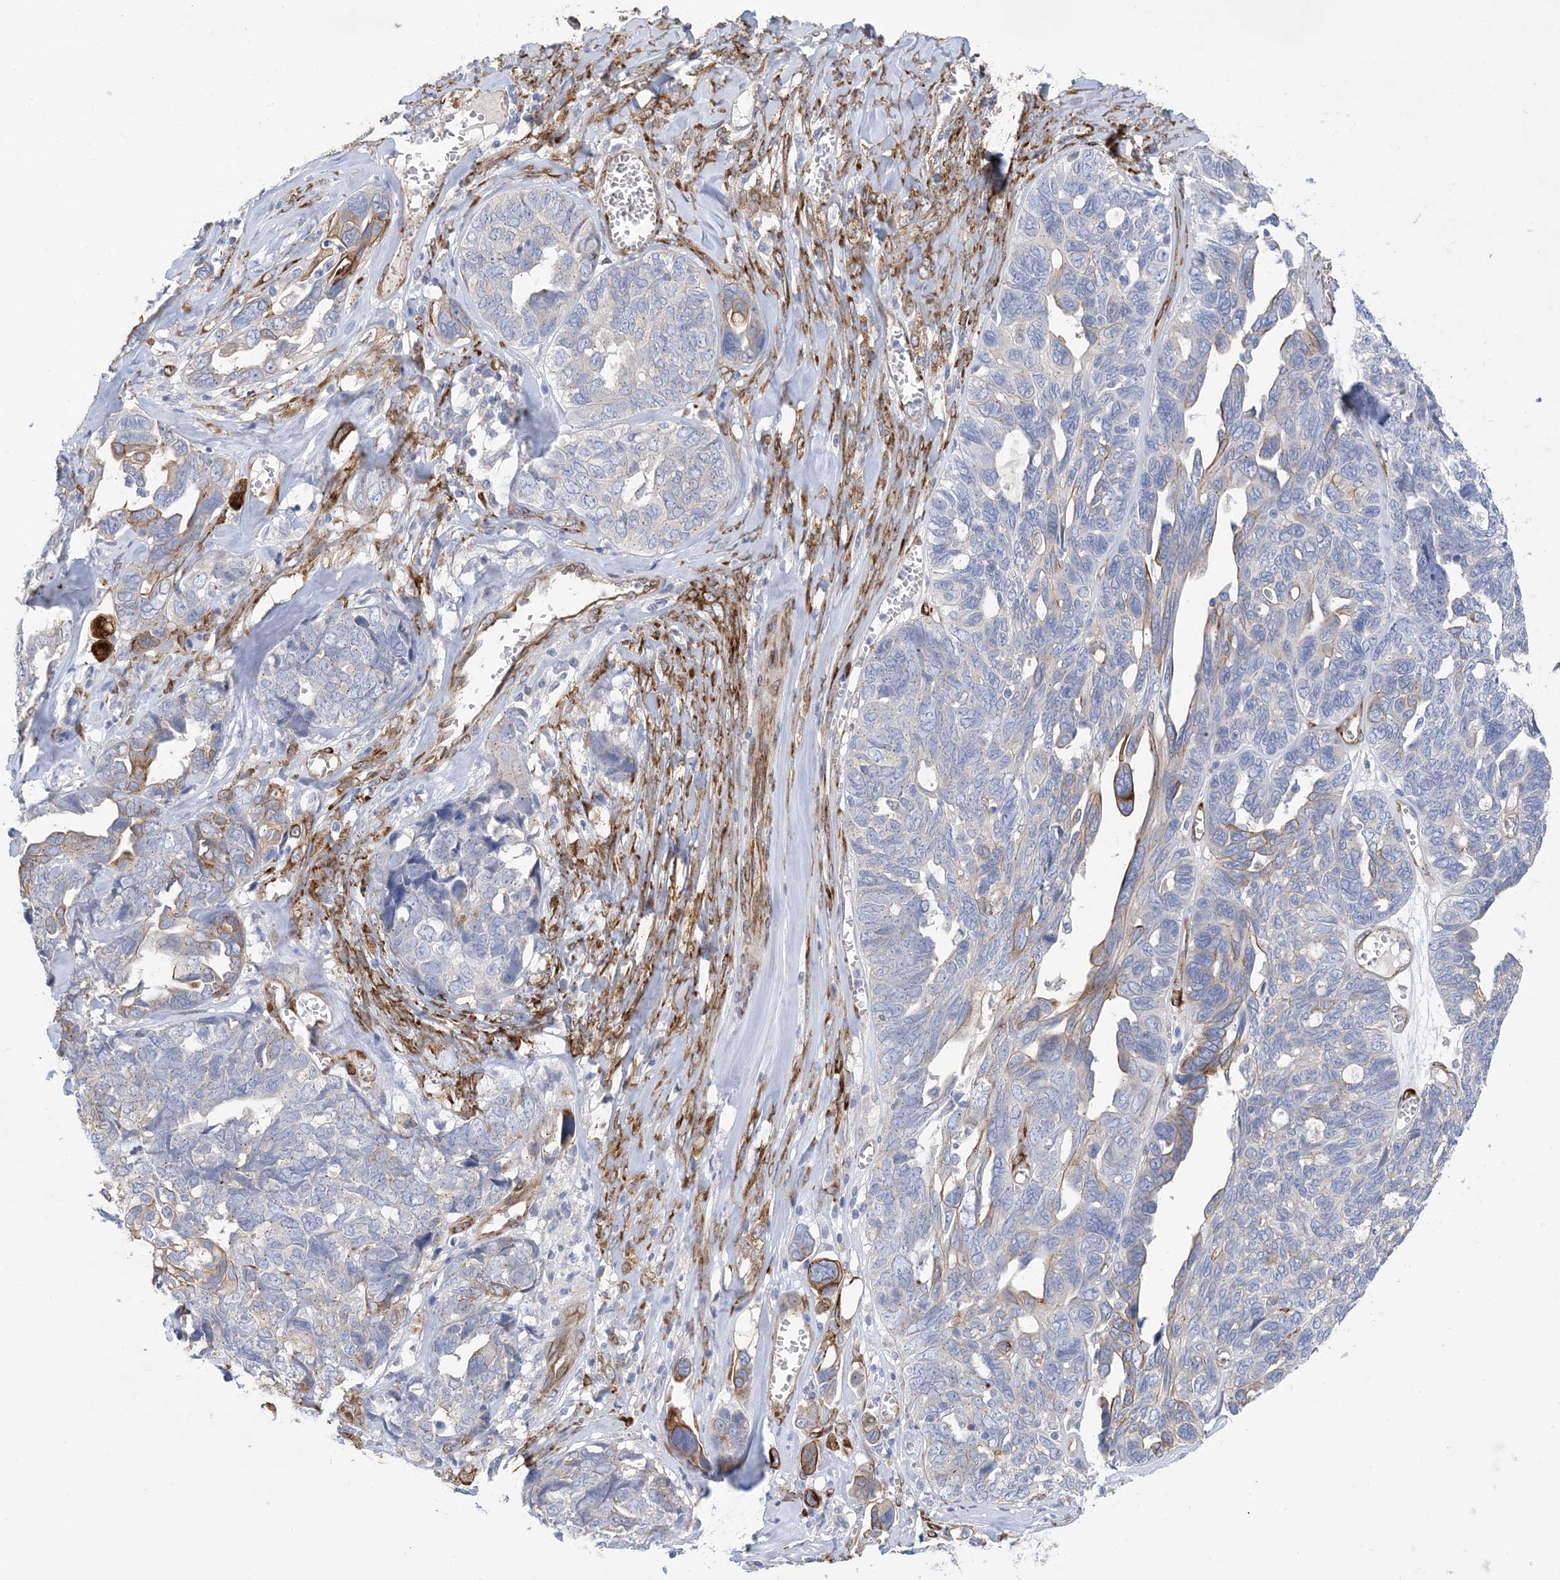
{"staining": {"intensity": "weak", "quantity": "<25%", "location": "cytoplasmic/membranous"}, "tissue": "ovarian cancer", "cell_type": "Tumor cells", "image_type": "cancer", "snomed": [{"axis": "morphology", "description": "Cystadenocarcinoma, serous, NOS"}, {"axis": "topography", "description": "Ovary"}], "caption": "Tumor cells show no significant protein positivity in ovarian cancer.", "gene": "RBMS3", "patient": {"sex": "female", "age": 79}}